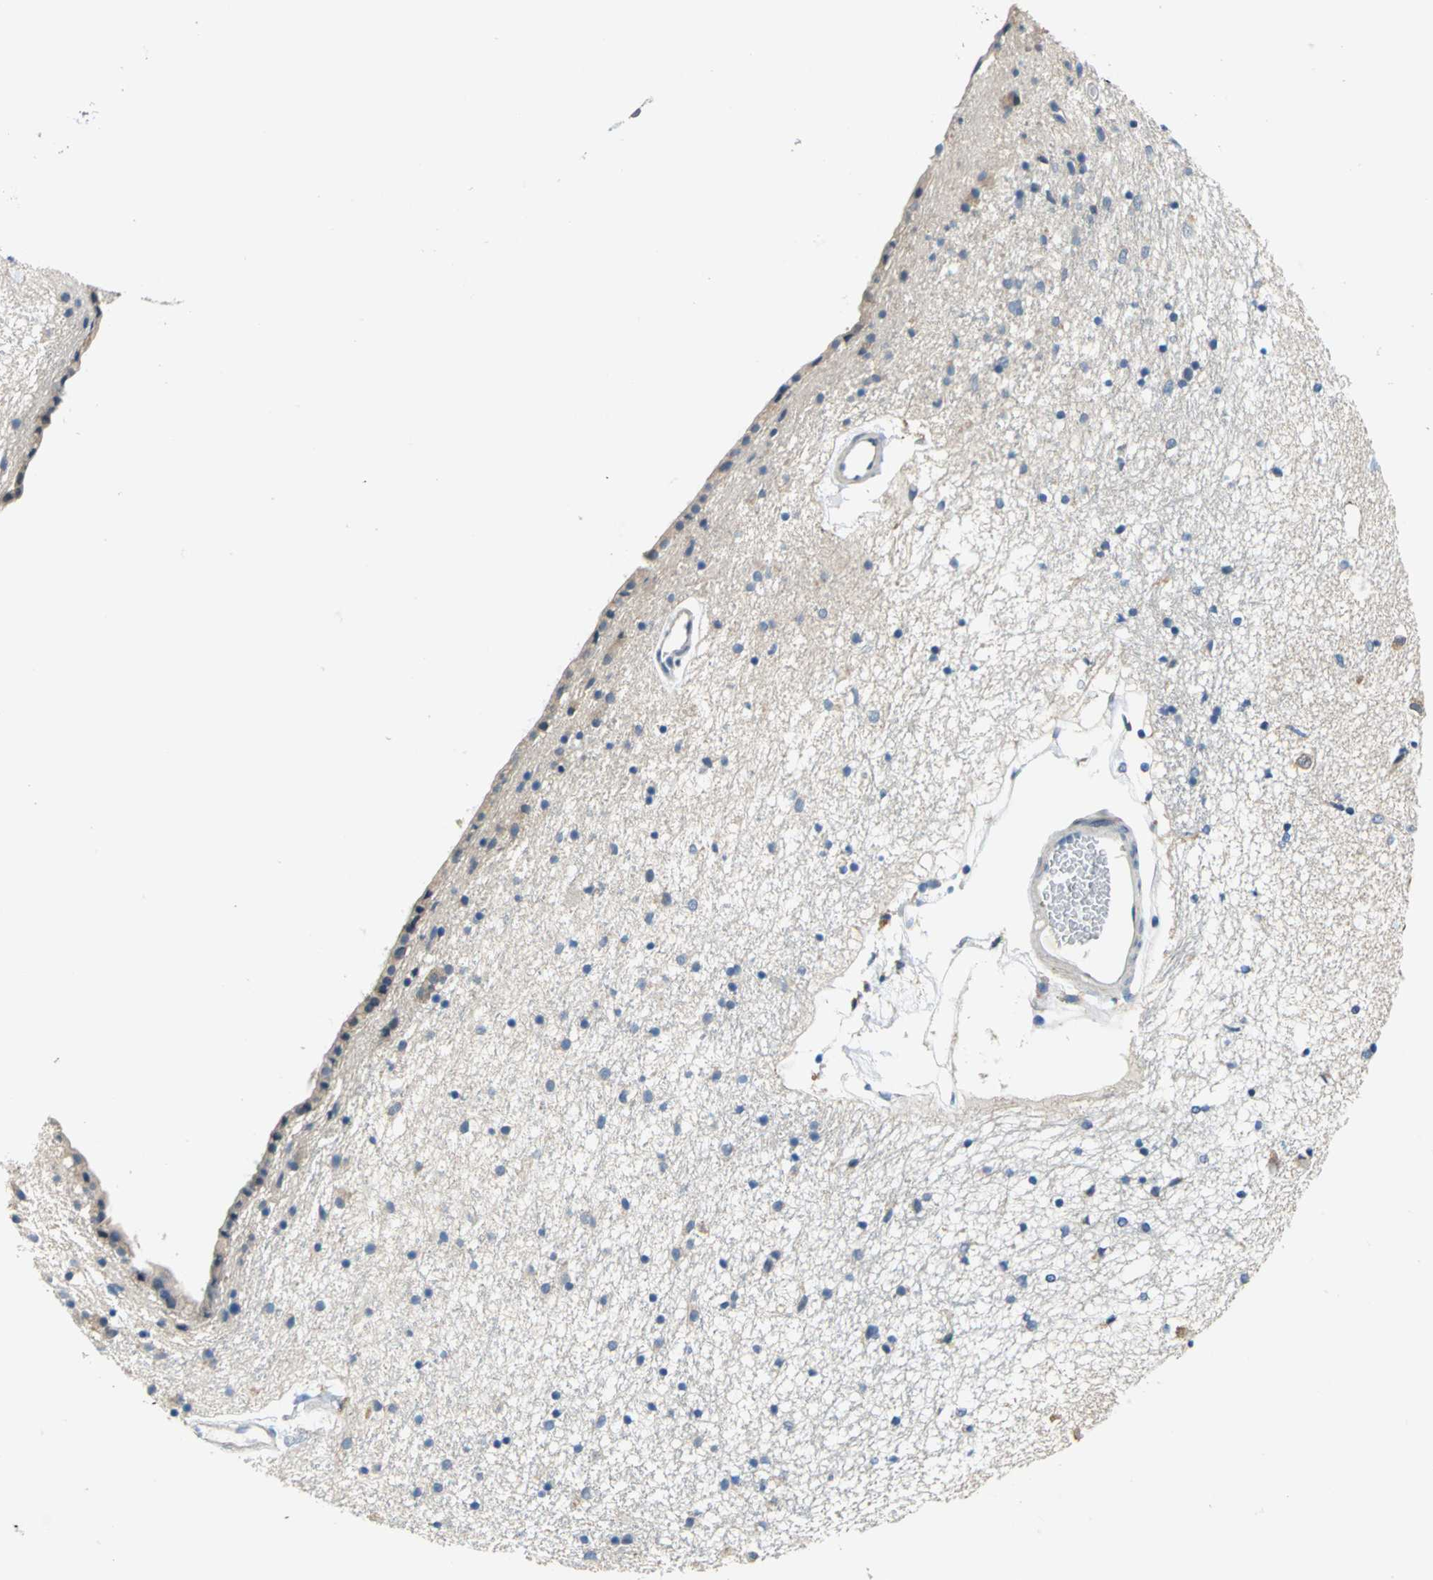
{"staining": {"intensity": "negative", "quantity": "none", "location": "none"}, "tissue": "caudate", "cell_type": "Glial cells", "image_type": "normal", "snomed": [{"axis": "morphology", "description": "Normal tissue, NOS"}, {"axis": "topography", "description": "Lateral ventricle wall"}], "caption": "Human caudate stained for a protein using IHC exhibits no staining in glial cells.", "gene": "RASD2", "patient": {"sex": "female", "age": 54}}